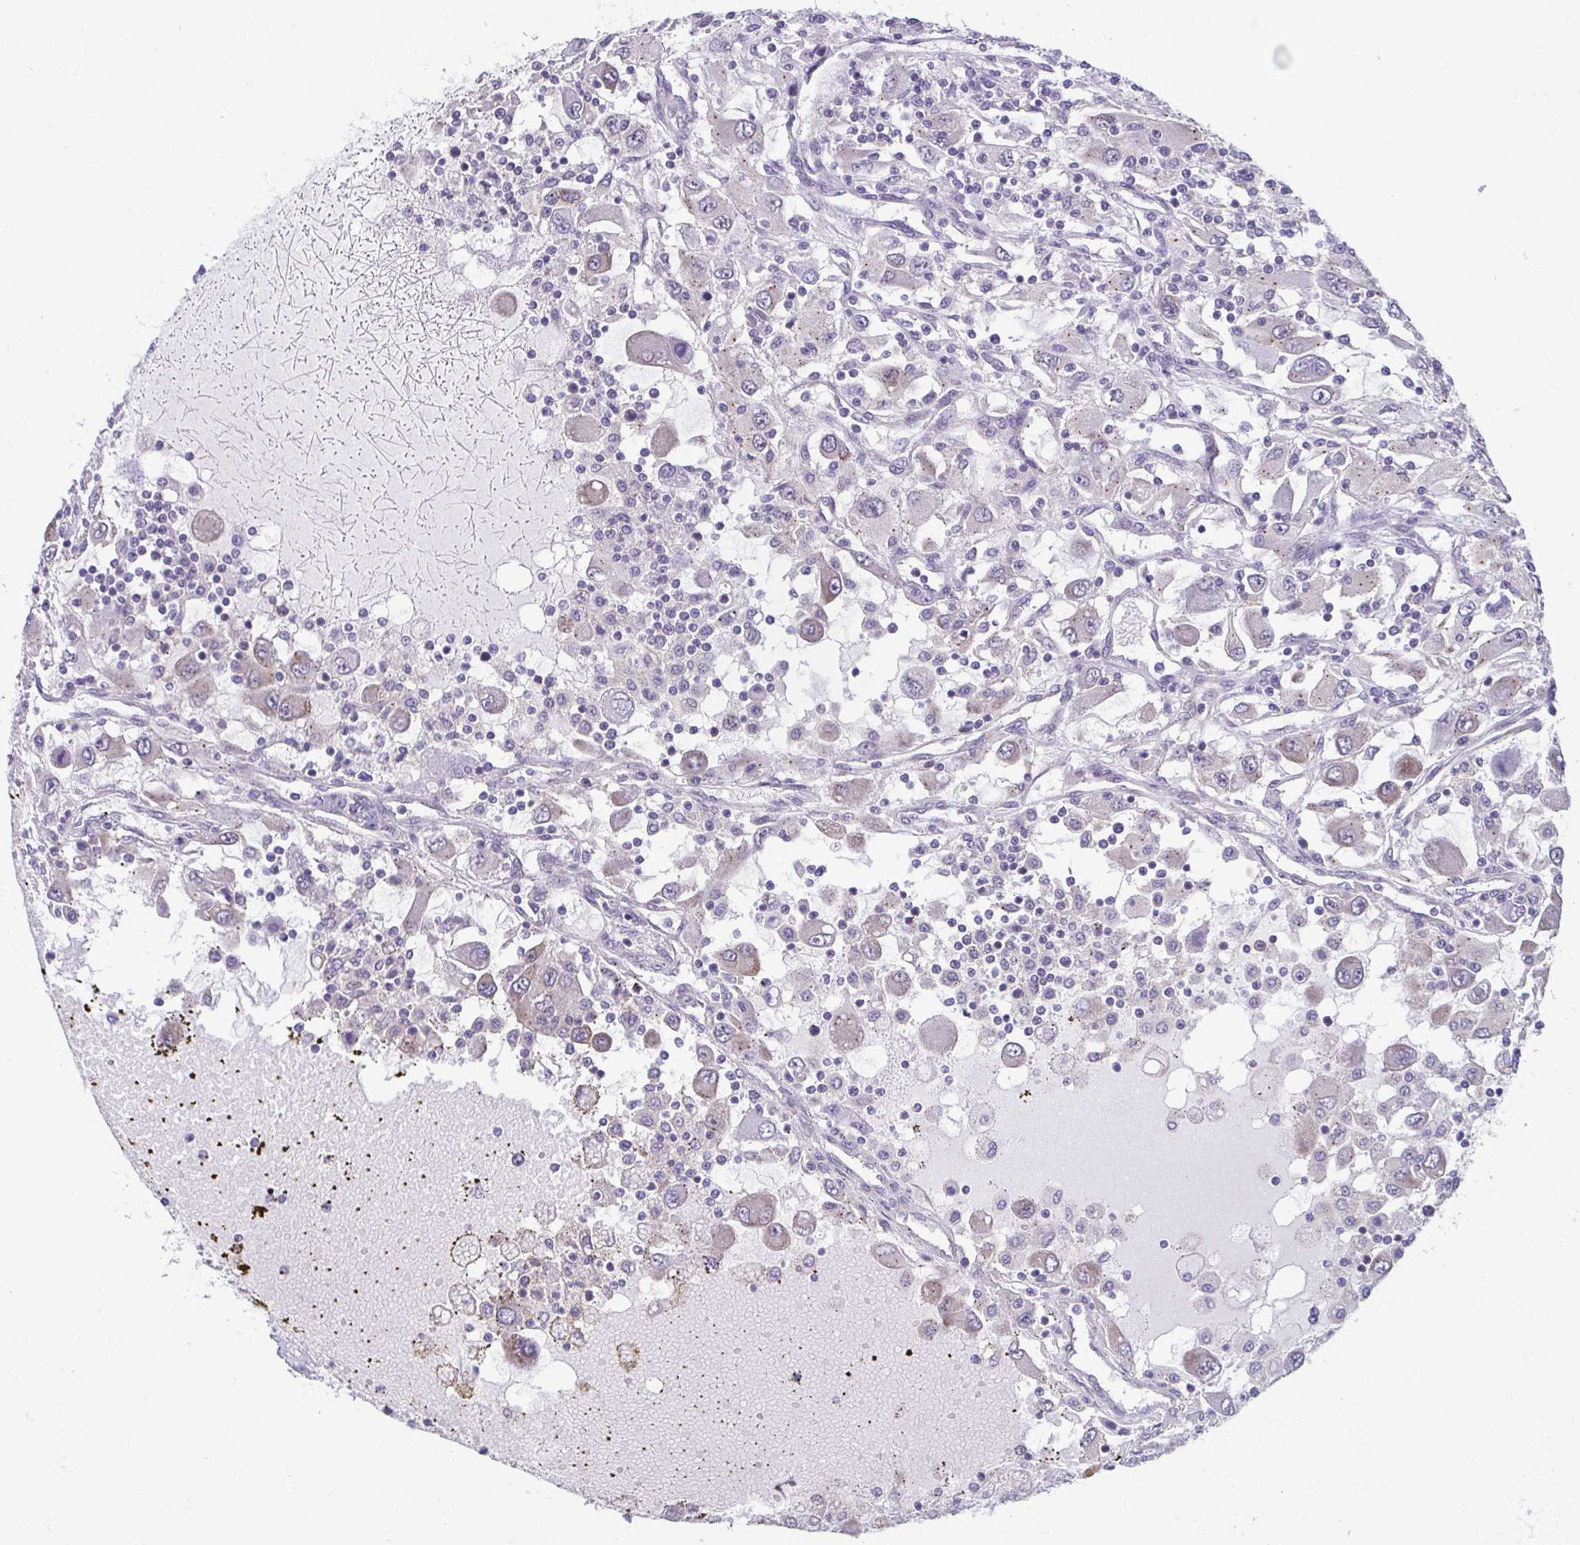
{"staining": {"intensity": "weak", "quantity": "<25%", "location": "cytoplasmic/membranous"}, "tissue": "renal cancer", "cell_type": "Tumor cells", "image_type": "cancer", "snomed": [{"axis": "morphology", "description": "Adenocarcinoma, NOS"}, {"axis": "topography", "description": "Kidney"}], "caption": "DAB immunohistochemical staining of human renal adenocarcinoma reveals no significant staining in tumor cells.", "gene": "TMEM108", "patient": {"sex": "female", "age": 67}}